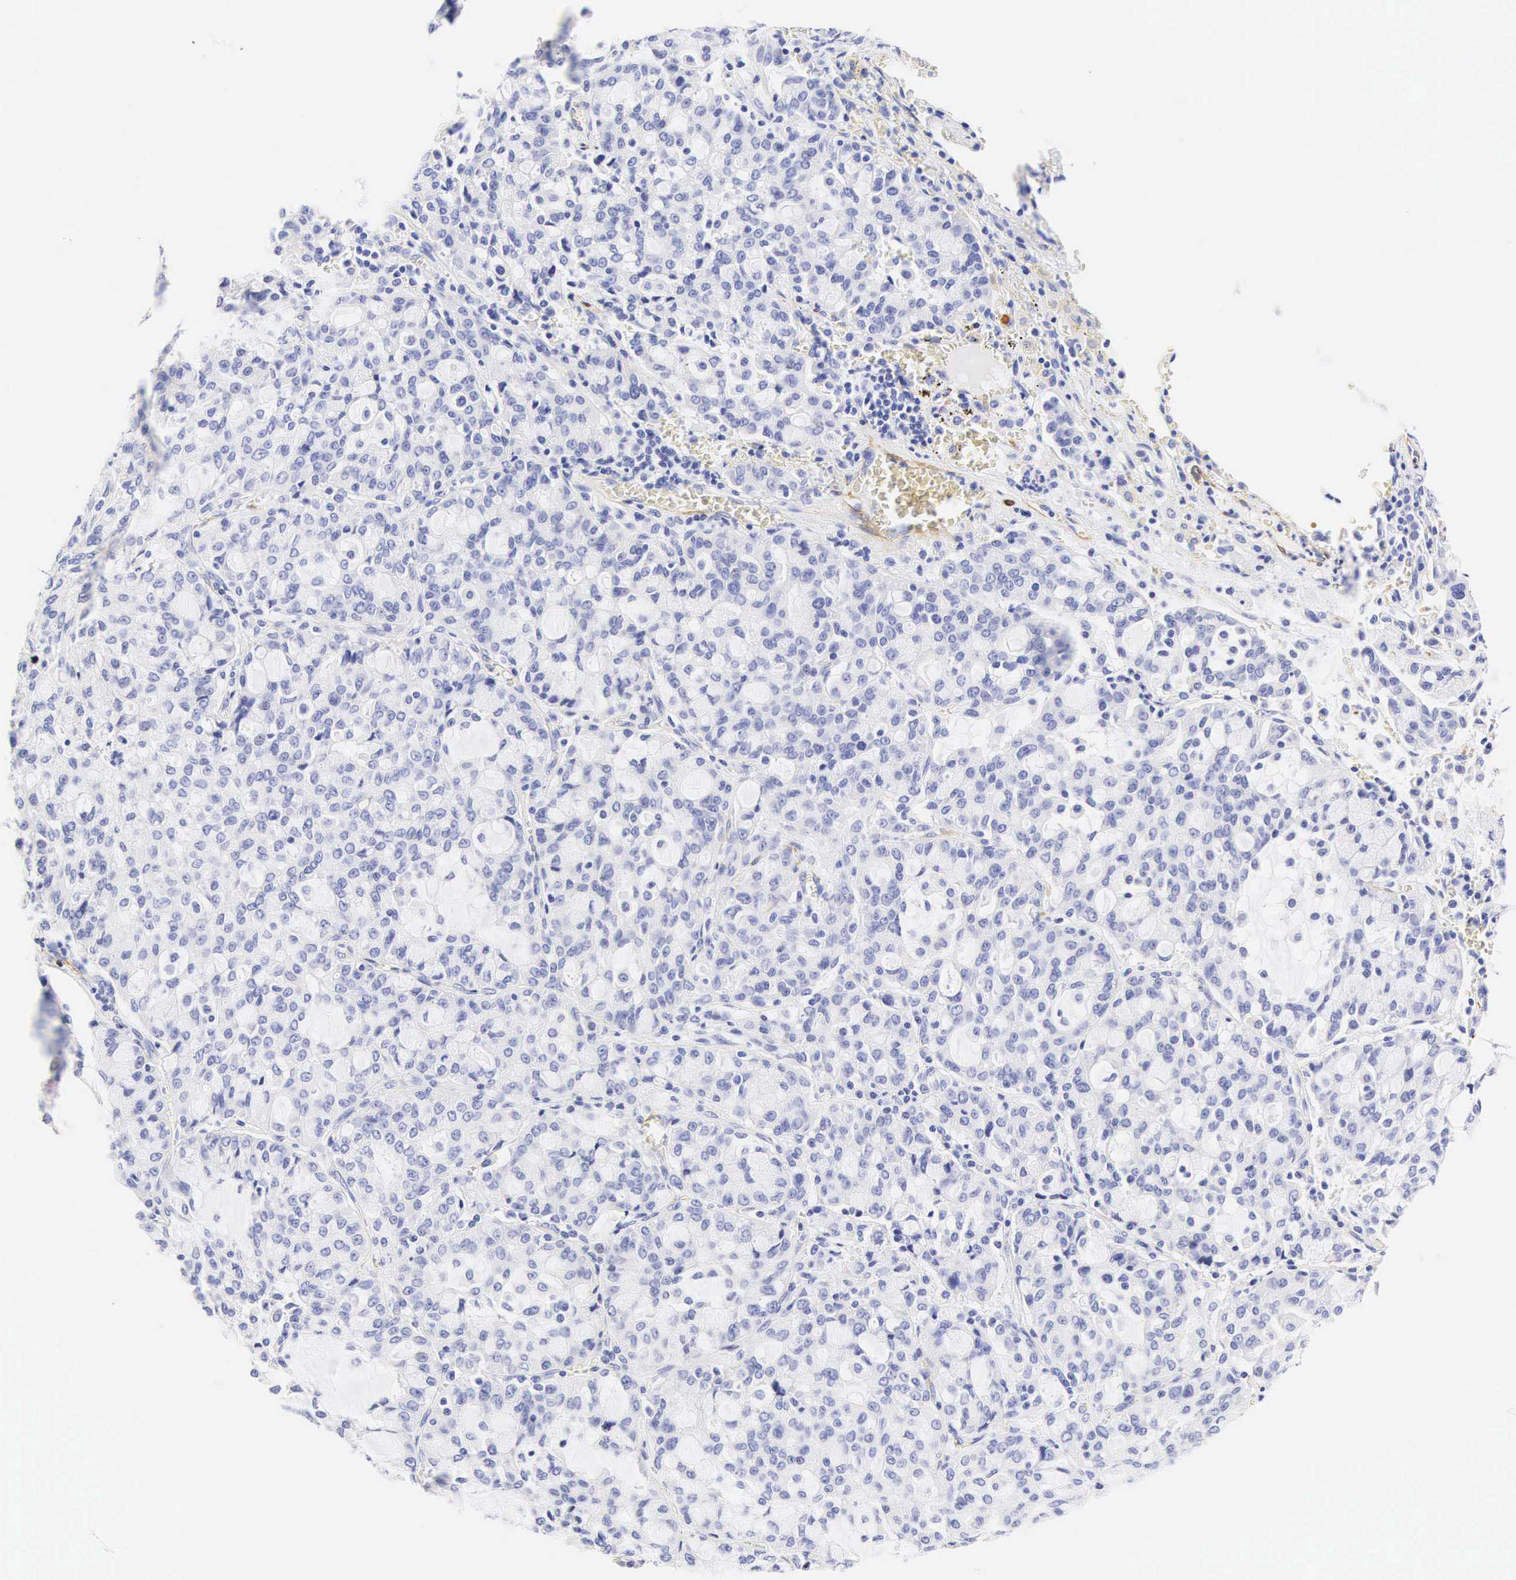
{"staining": {"intensity": "negative", "quantity": "none", "location": "none"}, "tissue": "lung cancer", "cell_type": "Tumor cells", "image_type": "cancer", "snomed": [{"axis": "morphology", "description": "Adenocarcinoma, NOS"}, {"axis": "topography", "description": "Lung"}], "caption": "Micrograph shows no significant protein expression in tumor cells of lung cancer (adenocarcinoma).", "gene": "CNN1", "patient": {"sex": "female", "age": 44}}